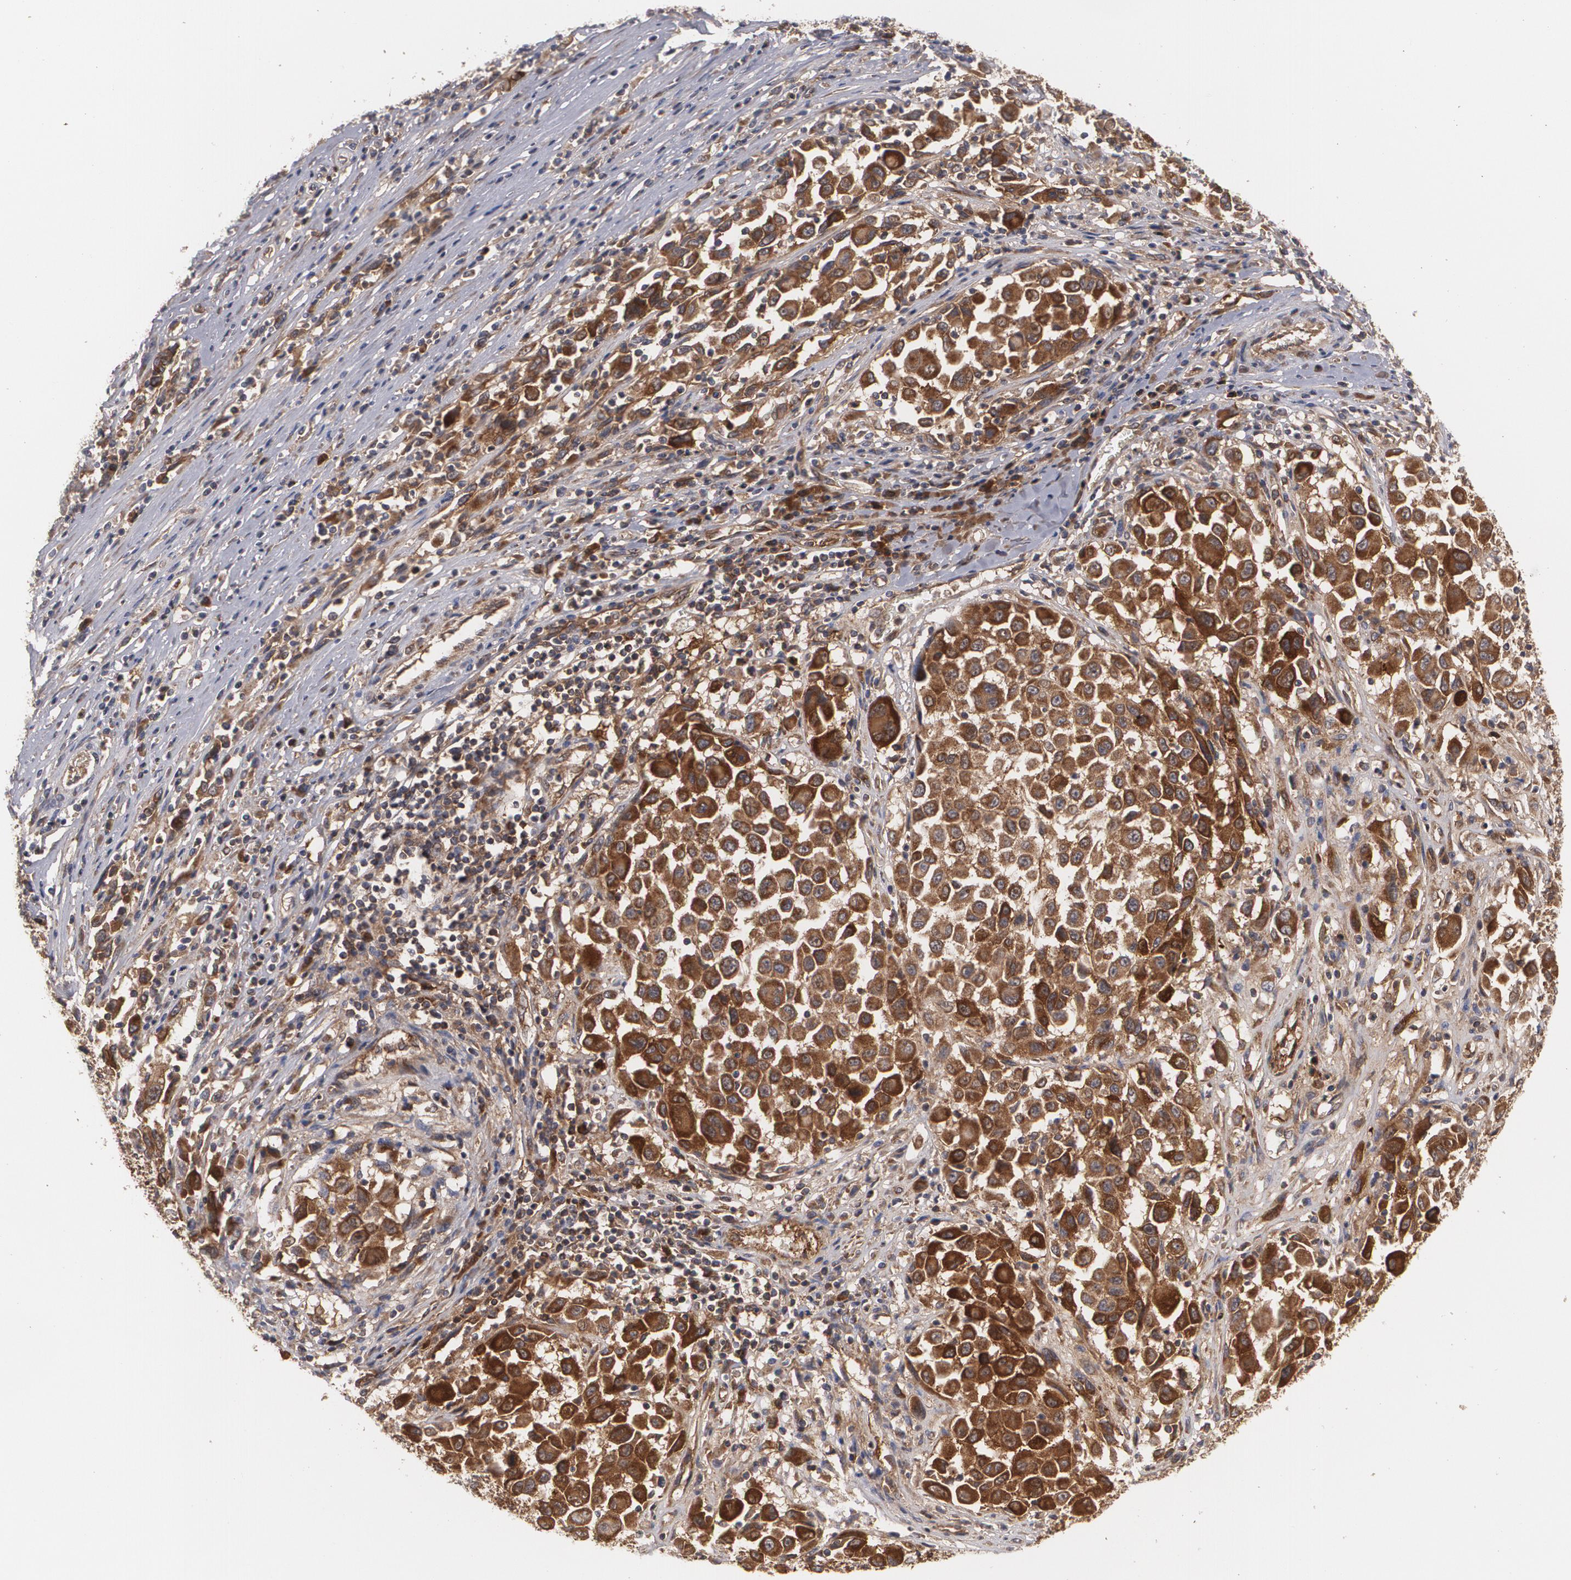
{"staining": {"intensity": "strong", "quantity": ">75%", "location": "cytoplasmic/membranous"}, "tissue": "melanoma", "cell_type": "Tumor cells", "image_type": "cancer", "snomed": [{"axis": "morphology", "description": "Malignant melanoma, Metastatic site"}, {"axis": "topography", "description": "Lymph node"}], "caption": "The micrograph displays immunohistochemical staining of malignant melanoma (metastatic site). There is strong cytoplasmic/membranous expression is seen in approximately >75% of tumor cells.", "gene": "BMP6", "patient": {"sex": "male", "age": 61}}